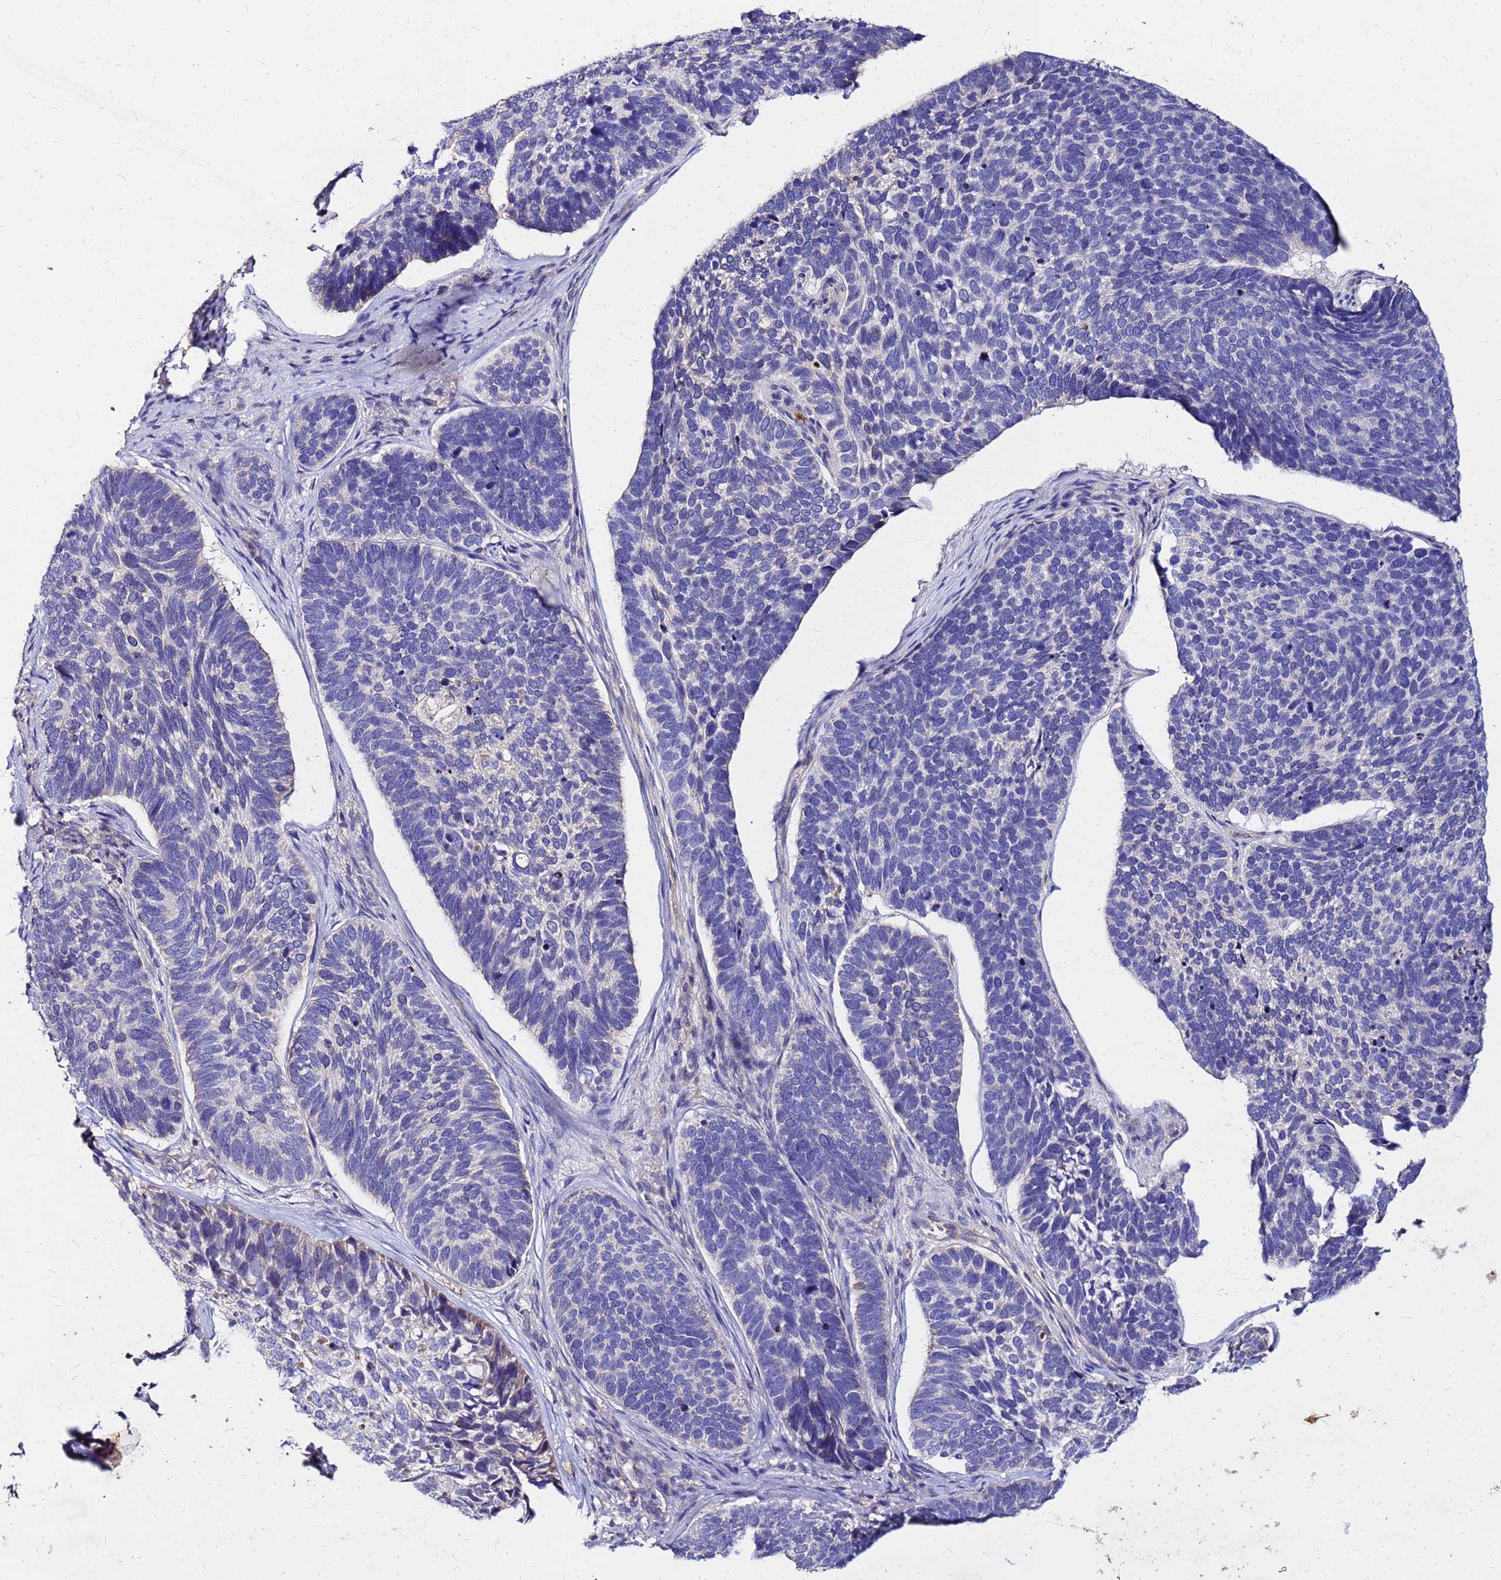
{"staining": {"intensity": "weak", "quantity": "<25%", "location": "cytoplasmic/membranous"}, "tissue": "skin cancer", "cell_type": "Tumor cells", "image_type": "cancer", "snomed": [{"axis": "morphology", "description": "Basal cell carcinoma"}, {"axis": "topography", "description": "Skin"}], "caption": "This image is of skin basal cell carcinoma stained with IHC to label a protein in brown with the nuclei are counter-stained blue. There is no expression in tumor cells.", "gene": "COX14", "patient": {"sex": "male", "age": 62}}